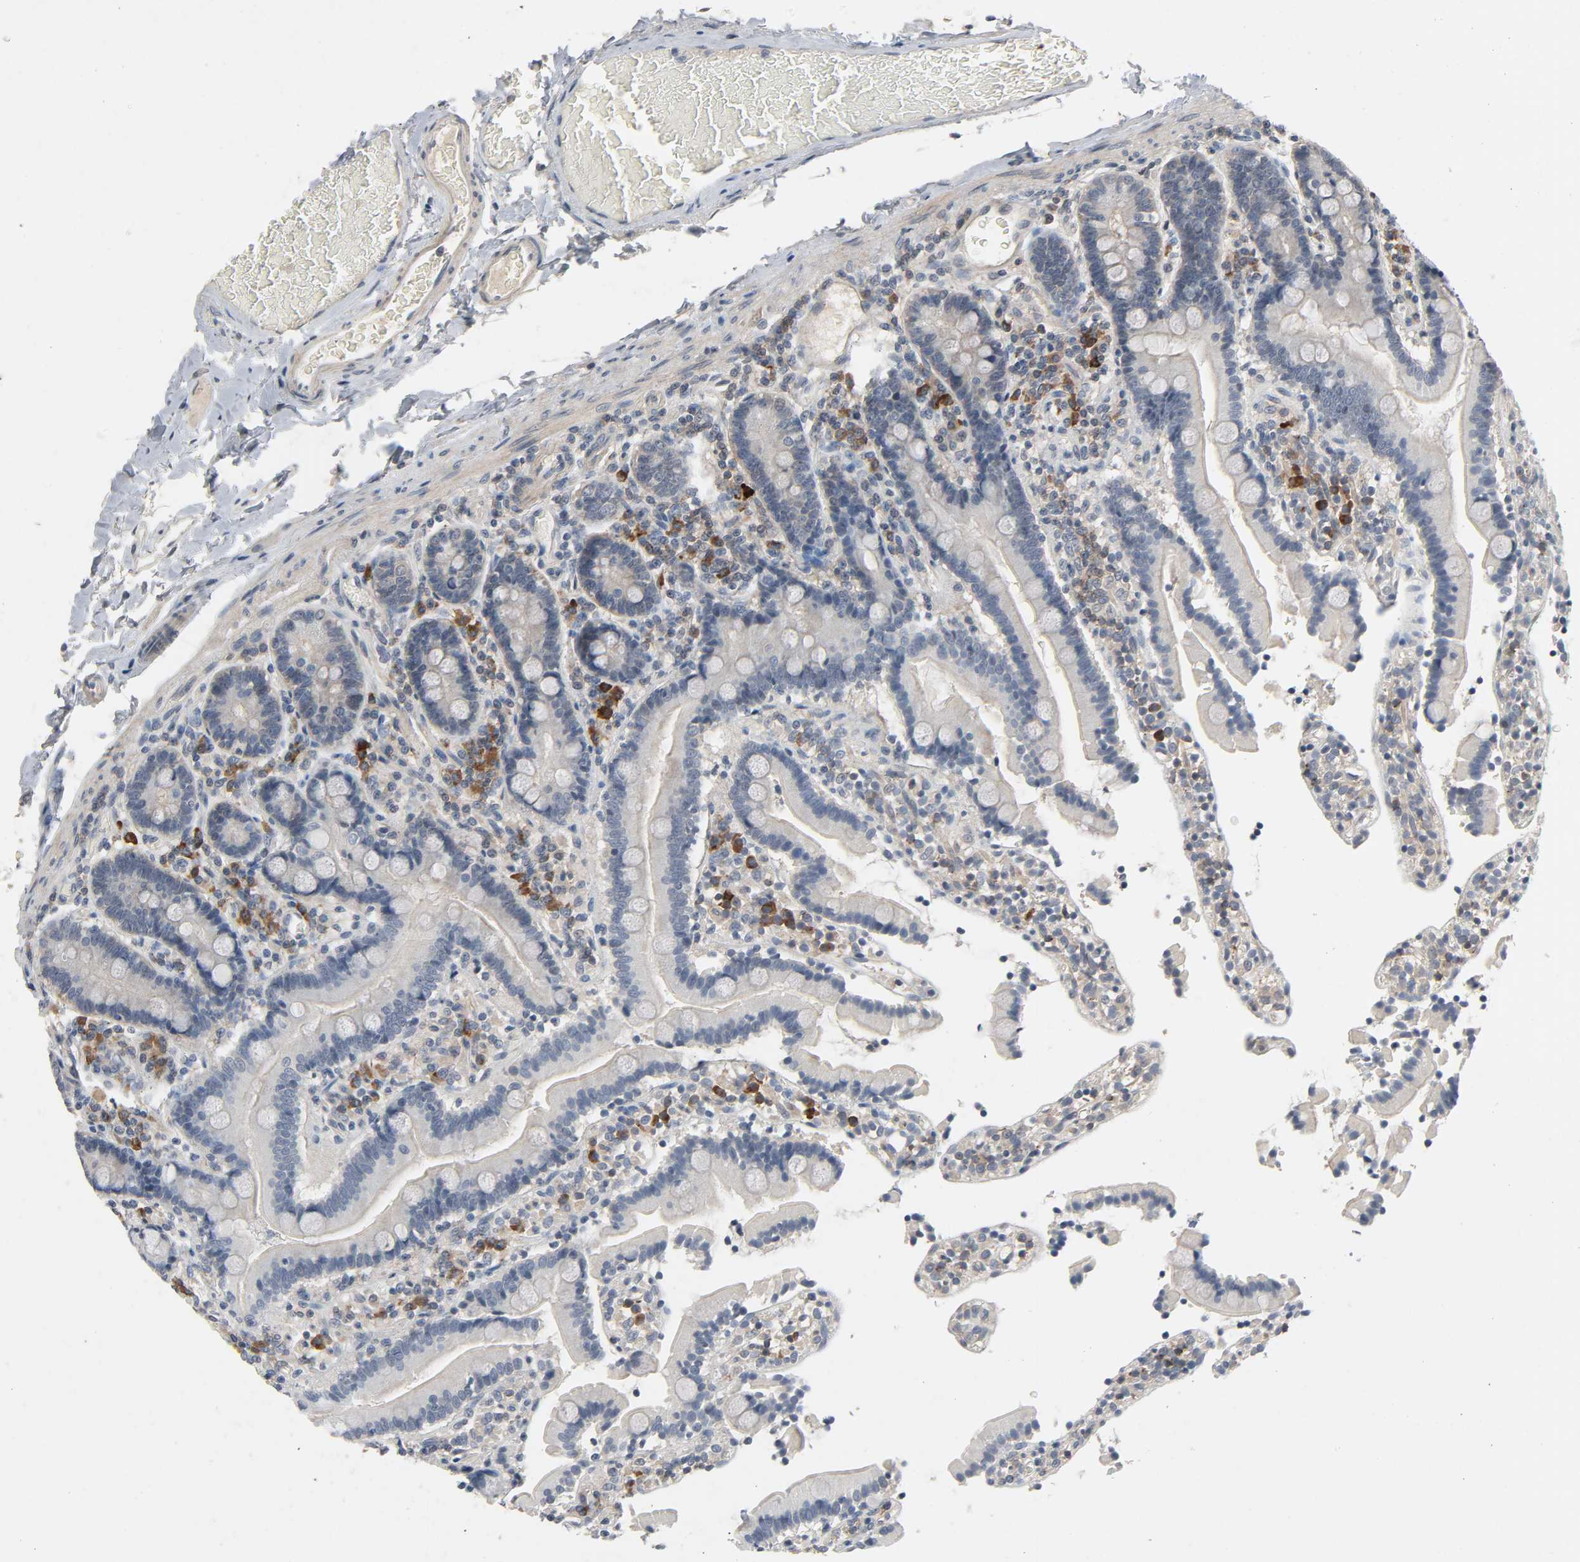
{"staining": {"intensity": "weak", "quantity": "25%-75%", "location": "cytoplasmic/membranous"}, "tissue": "duodenum", "cell_type": "Glandular cells", "image_type": "normal", "snomed": [{"axis": "morphology", "description": "Normal tissue, NOS"}, {"axis": "topography", "description": "Duodenum"}], "caption": "Brown immunohistochemical staining in normal human duodenum shows weak cytoplasmic/membranous staining in about 25%-75% of glandular cells.", "gene": "CD4", "patient": {"sex": "female", "age": 53}}